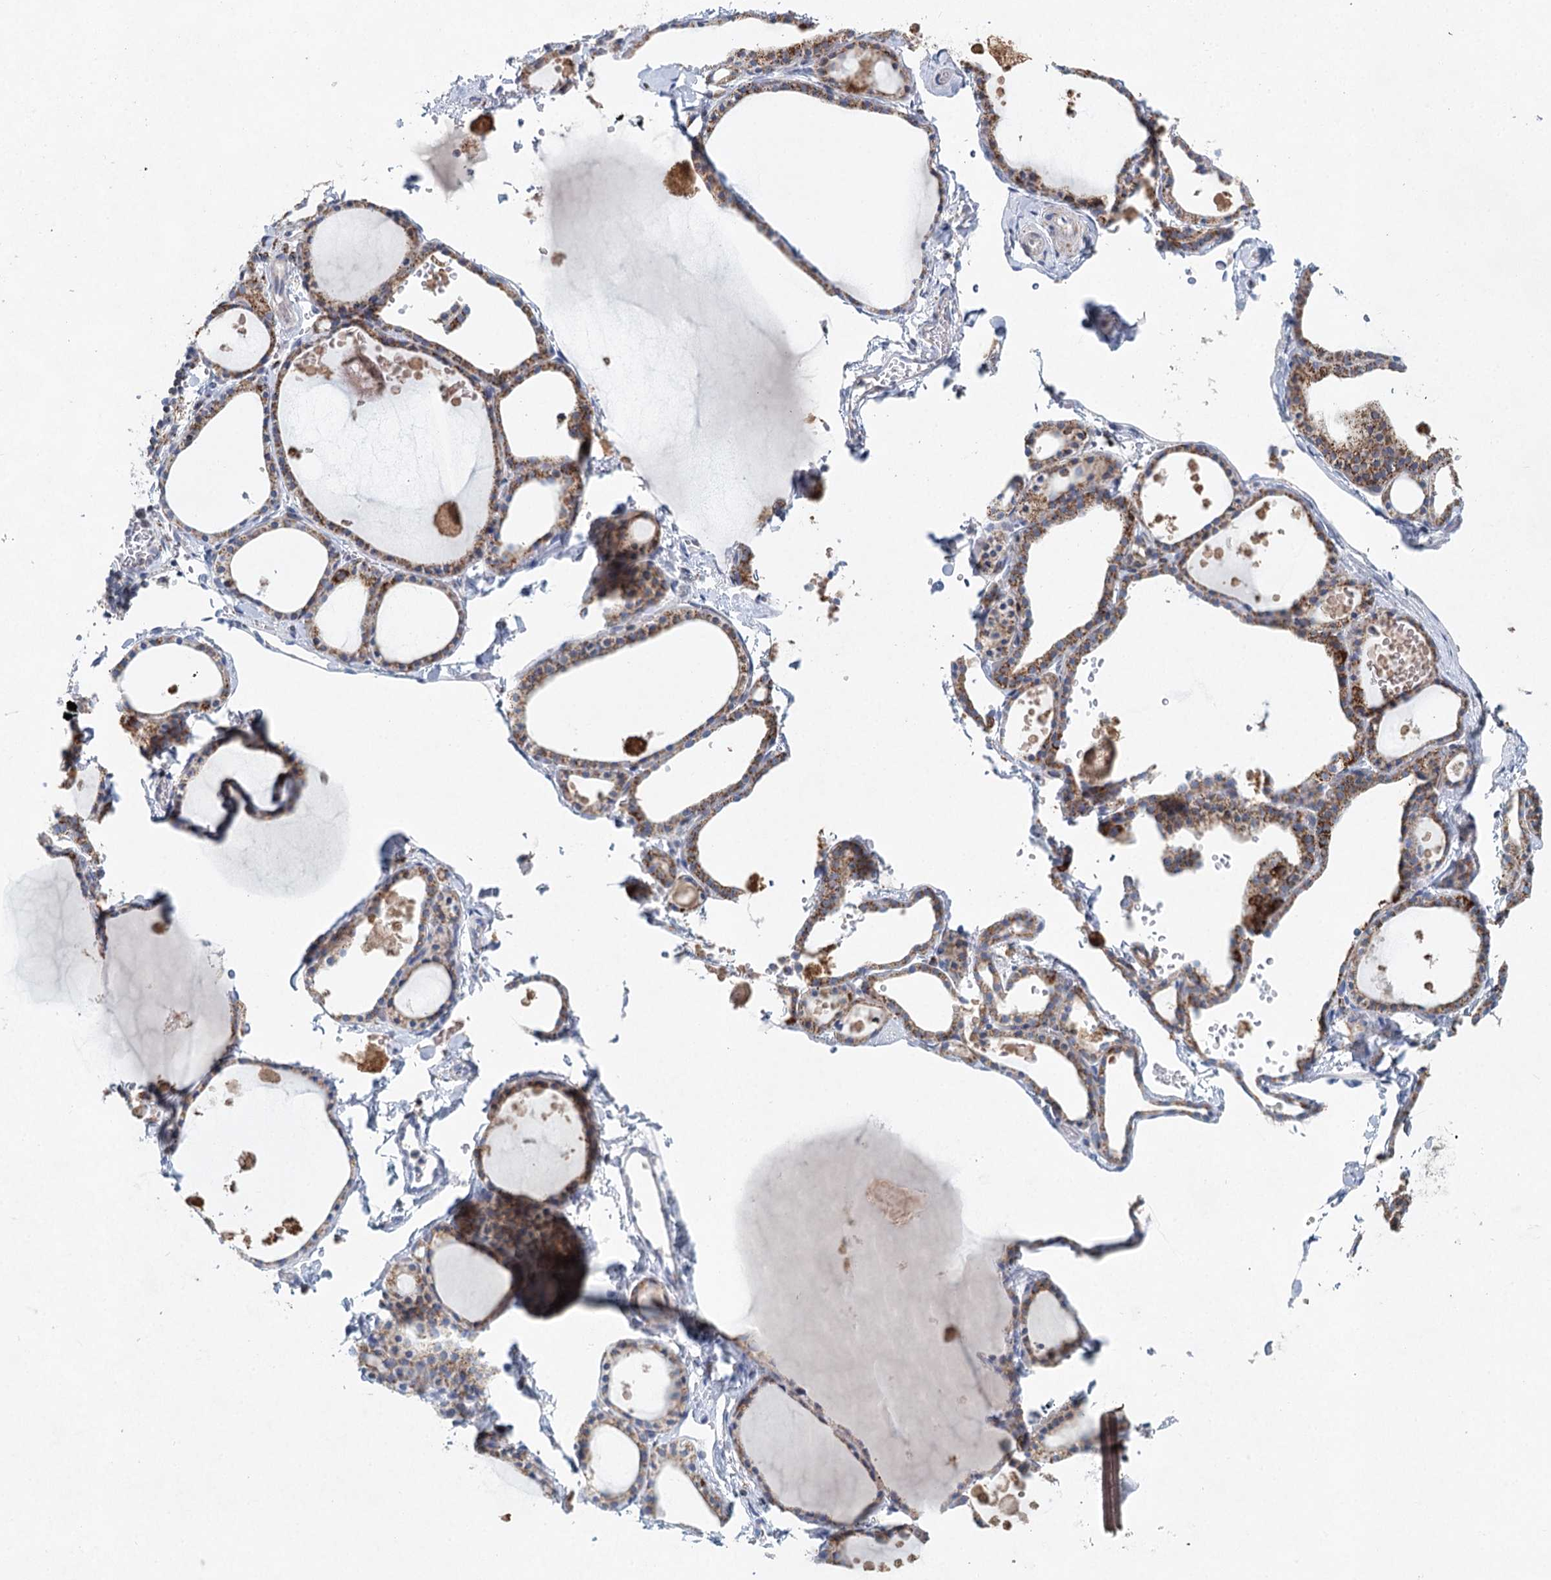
{"staining": {"intensity": "moderate", "quantity": ">75%", "location": "cytoplasmic/membranous"}, "tissue": "thyroid gland", "cell_type": "Glandular cells", "image_type": "normal", "snomed": [{"axis": "morphology", "description": "Normal tissue, NOS"}, {"axis": "topography", "description": "Thyroid gland"}], "caption": "Protein staining demonstrates moderate cytoplasmic/membranous expression in about >75% of glandular cells in normal thyroid gland.", "gene": "XPO6", "patient": {"sex": "male", "age": 56}}